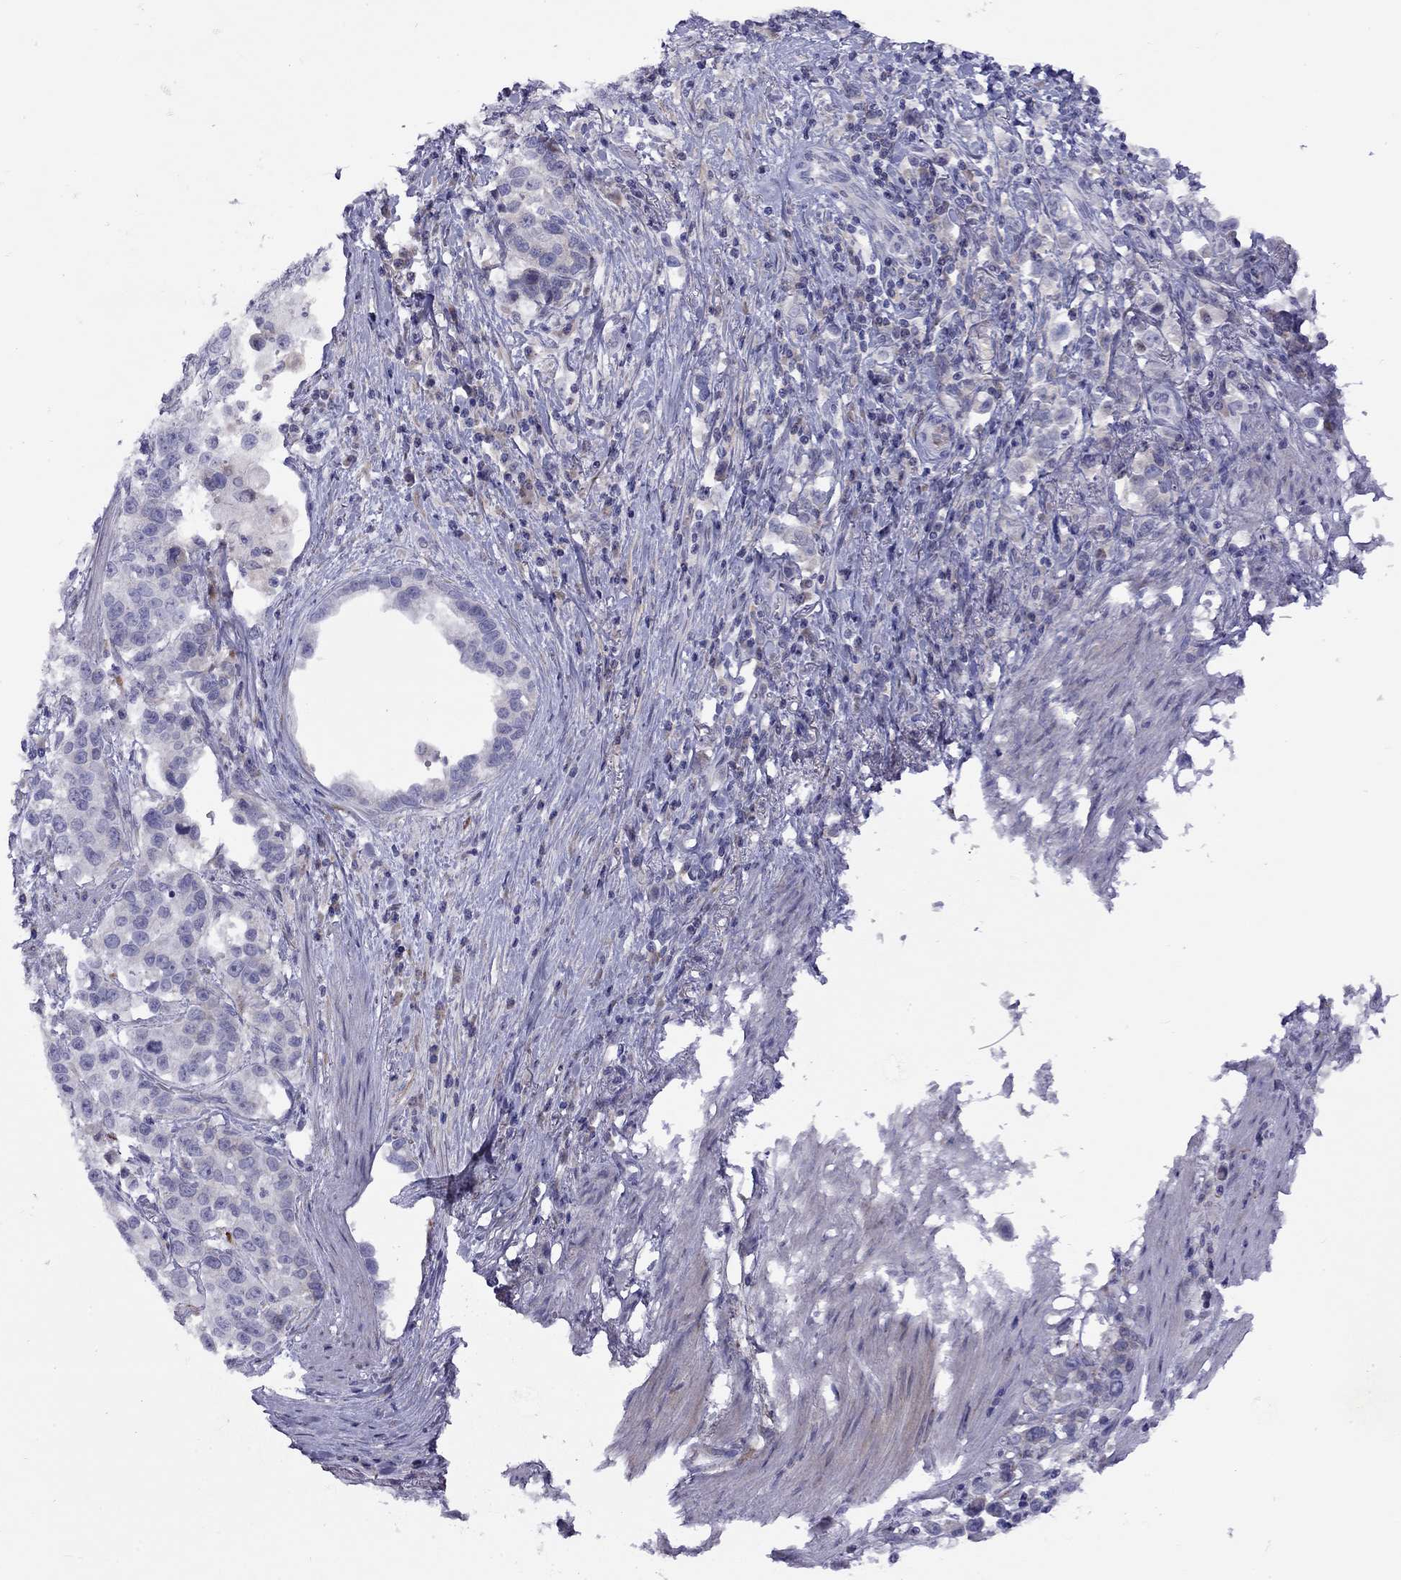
{"staining": {"intensity": "negative", "quantity": "none", "location": "none"}, "tissue": "stomach cancer", "cell_type": "Tumor cells", "image_type": "cancer", "snomed": [{"axis": "morphology", "description": "Adenocarcinoma, NOS"}, {"axis": "topography", "description": "Stomach"}], "caption": "Micrograph shows no protein expression in tumor cells of adenocarcinoma (stomach) tissue.", "gene": "CPNE4", "patient": {"sex": "male", "age": 93}}